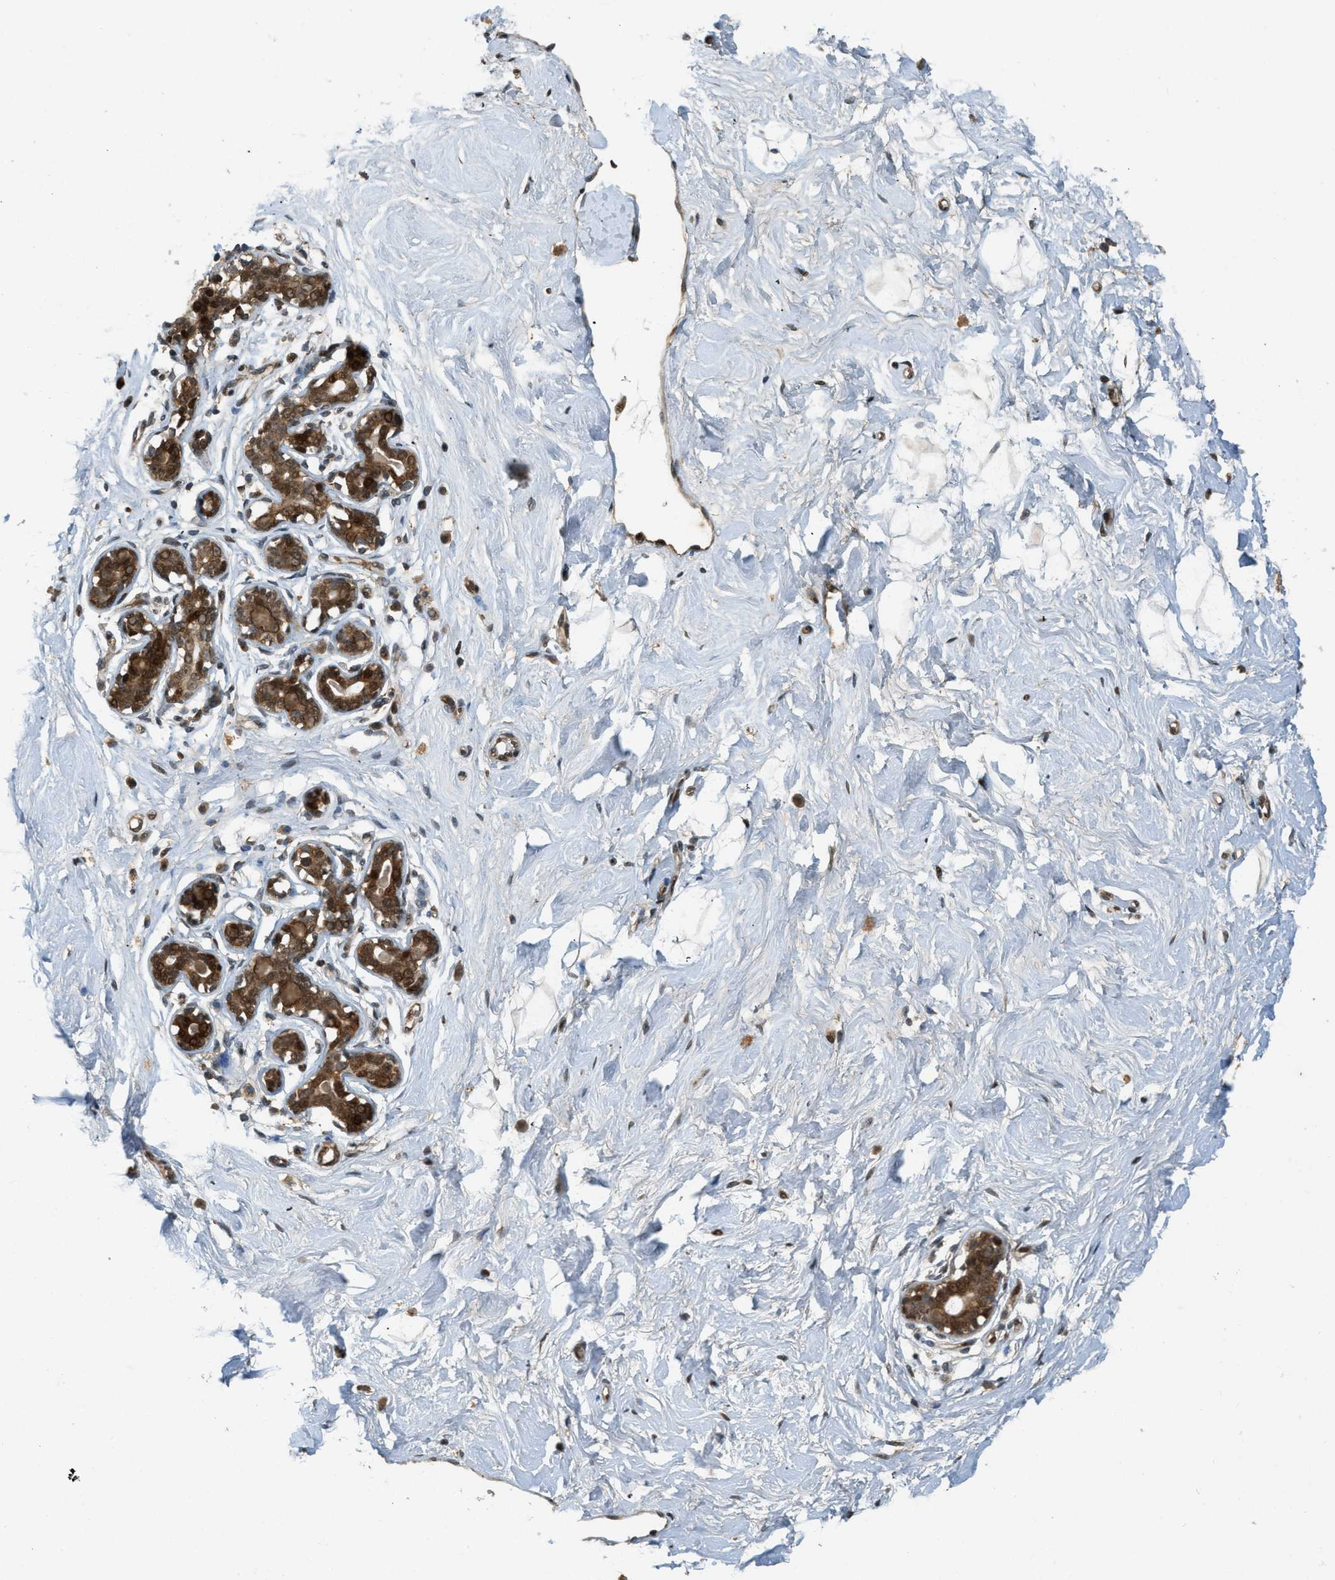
{"staining": {"intensity": "weak", "quantity": ">75%", "location": "cytoplasmic/membranous"}, "tissue": "breast", "cell_type": "Adipocytes", "image_type": "normal", "snomed": [{"axis": "morphology", "description": "Normal tissue, NOS"}, {"axis": "topography", "description": "Breast"}], "caption": "A brown stain labels weak cytoplasmic/membranous positivity of a protein in adipocytes of unremarkable breast.", "gene": "TRAPPC14", "patient": {"sex": "female", "age": 23}}